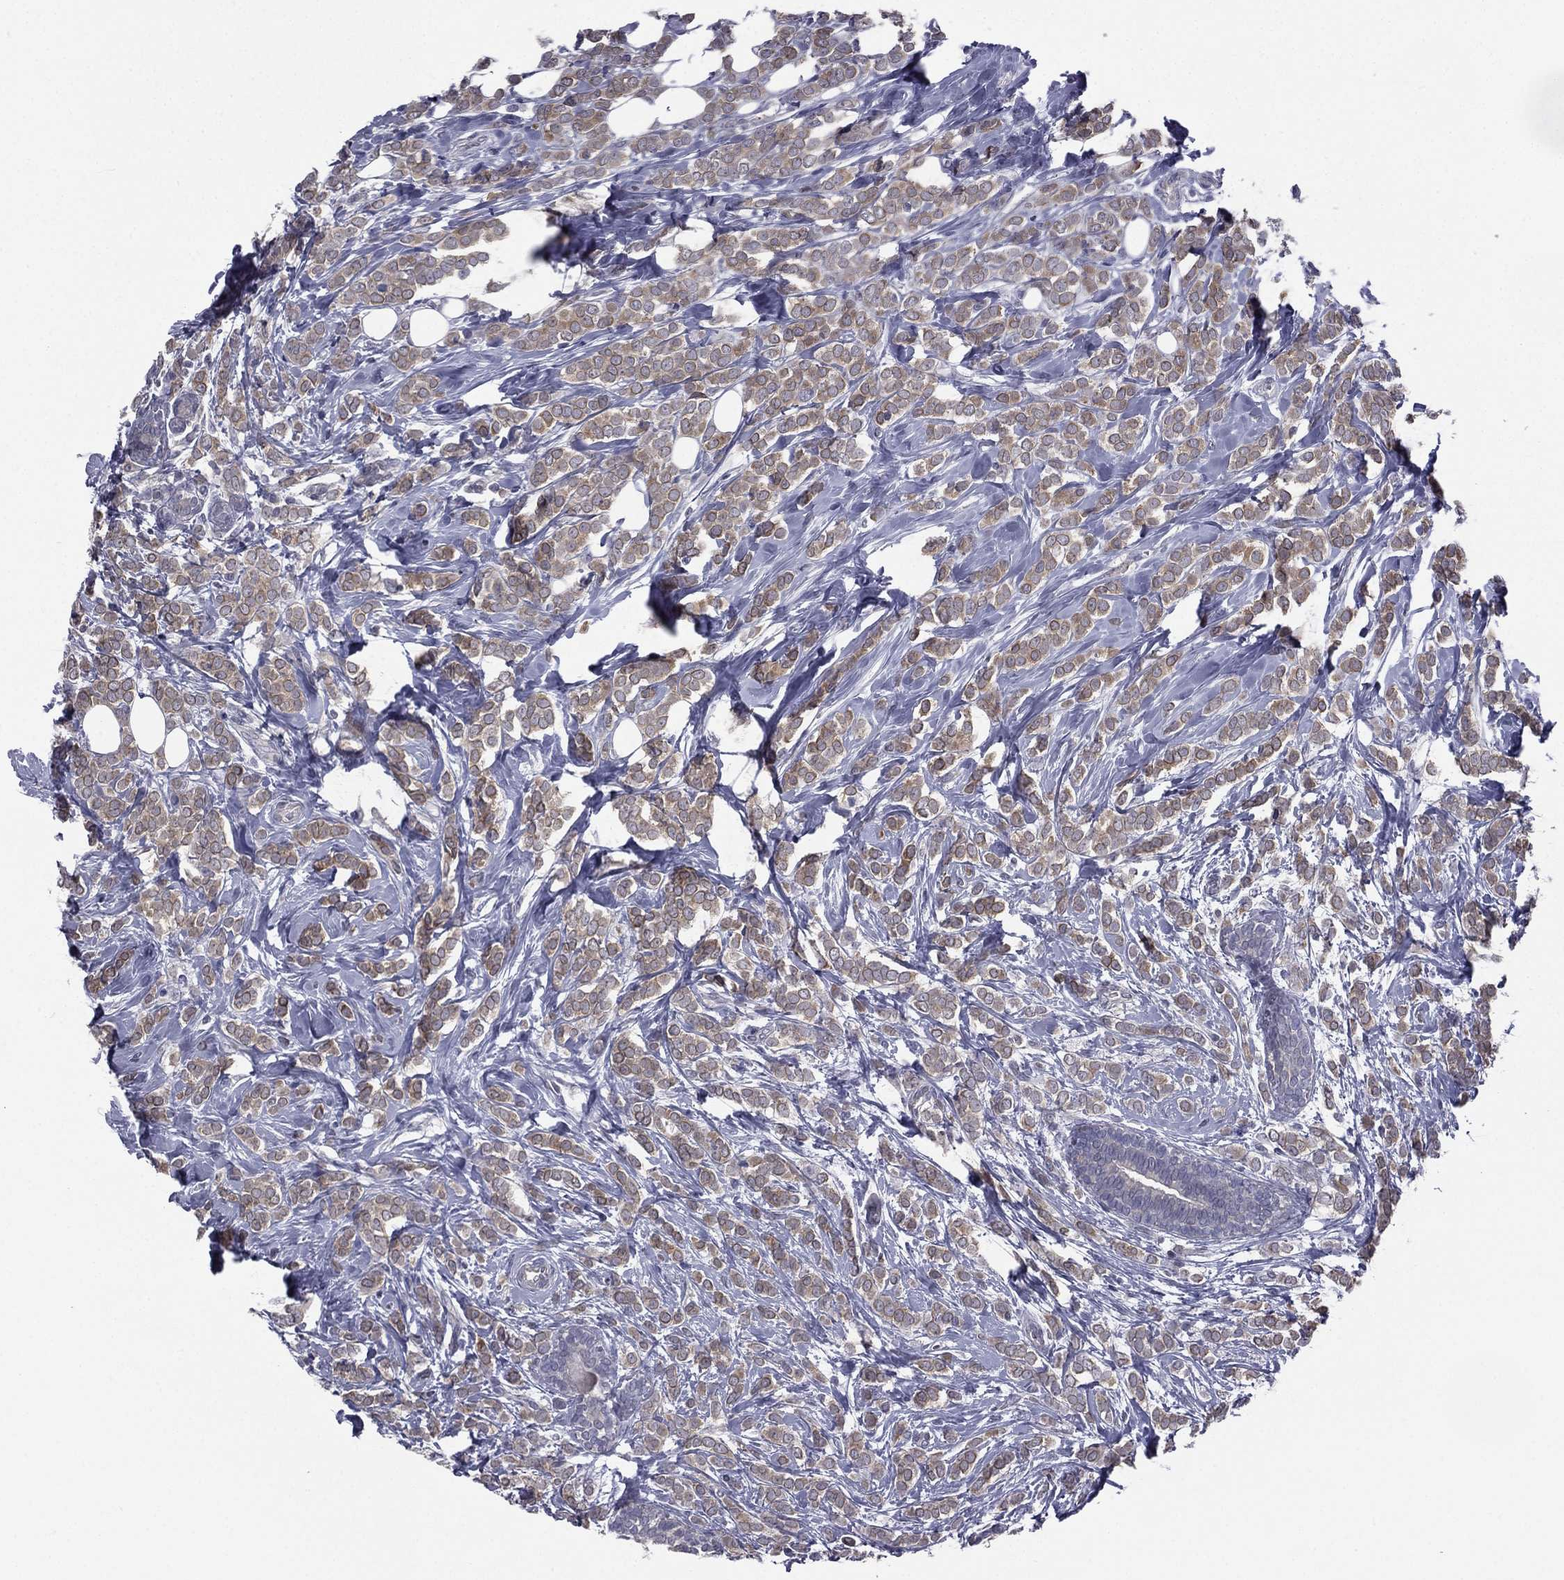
{"staining": {"intensity": "weak", "quantity": "<25%", "location": "cytoplasmic/membranous"}, "tissue": "breast cancer", "cell_type": "Tumor cells", "image_type": "cancer", "snomed": [{"axis": "morphology", "description": "Lobular carcinoma"}, {"axis": "topography", "description": "Breast"}], "caption": "Immunohistochemistry (IHC) photomicrograph of human breast lobular carcinoma stained for a protein (brown), which displays no expression in tumor cells.", "gene": "ACTRT2", "patient": {"sex": "female", "age": 49}}